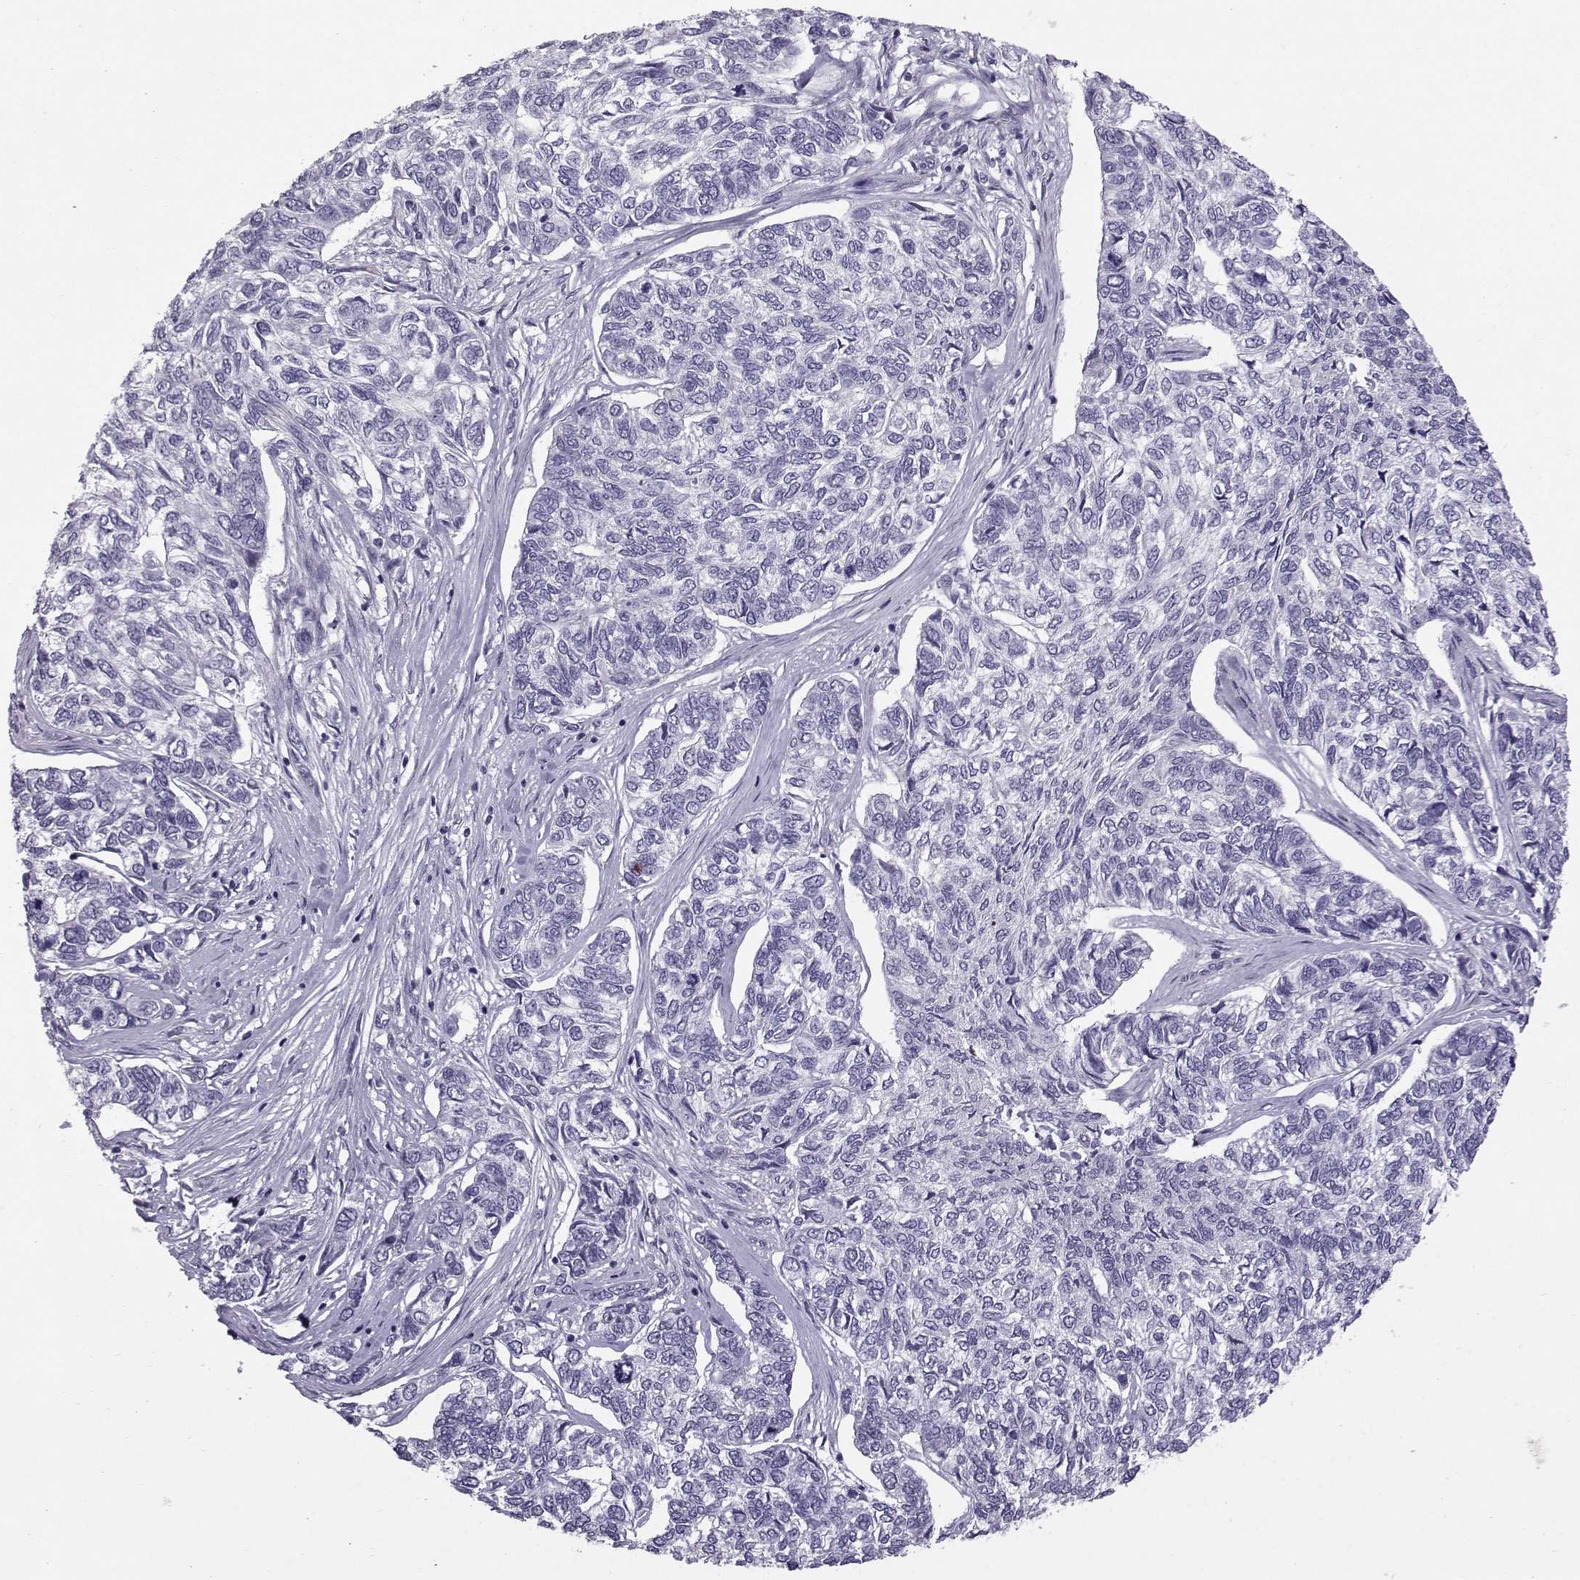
{"staining": {"intensity": "negative", "quantity": "none", "location": "none"}, "tissue": "skin cancer", "cell_type": "Tumor cells", "image_type": "cancer", "snomed": [{"axis": "morphology", "description": "Basal cell carcinoma"}, {"axis": "topography", "description": "Skin"}], "caption": "The IHC micrograph has no significant staining in tumor cells of skin basal cell carcinoma tissue.", "gene": "DMRT3", "patient": {"sex": "female", "age": 65}}